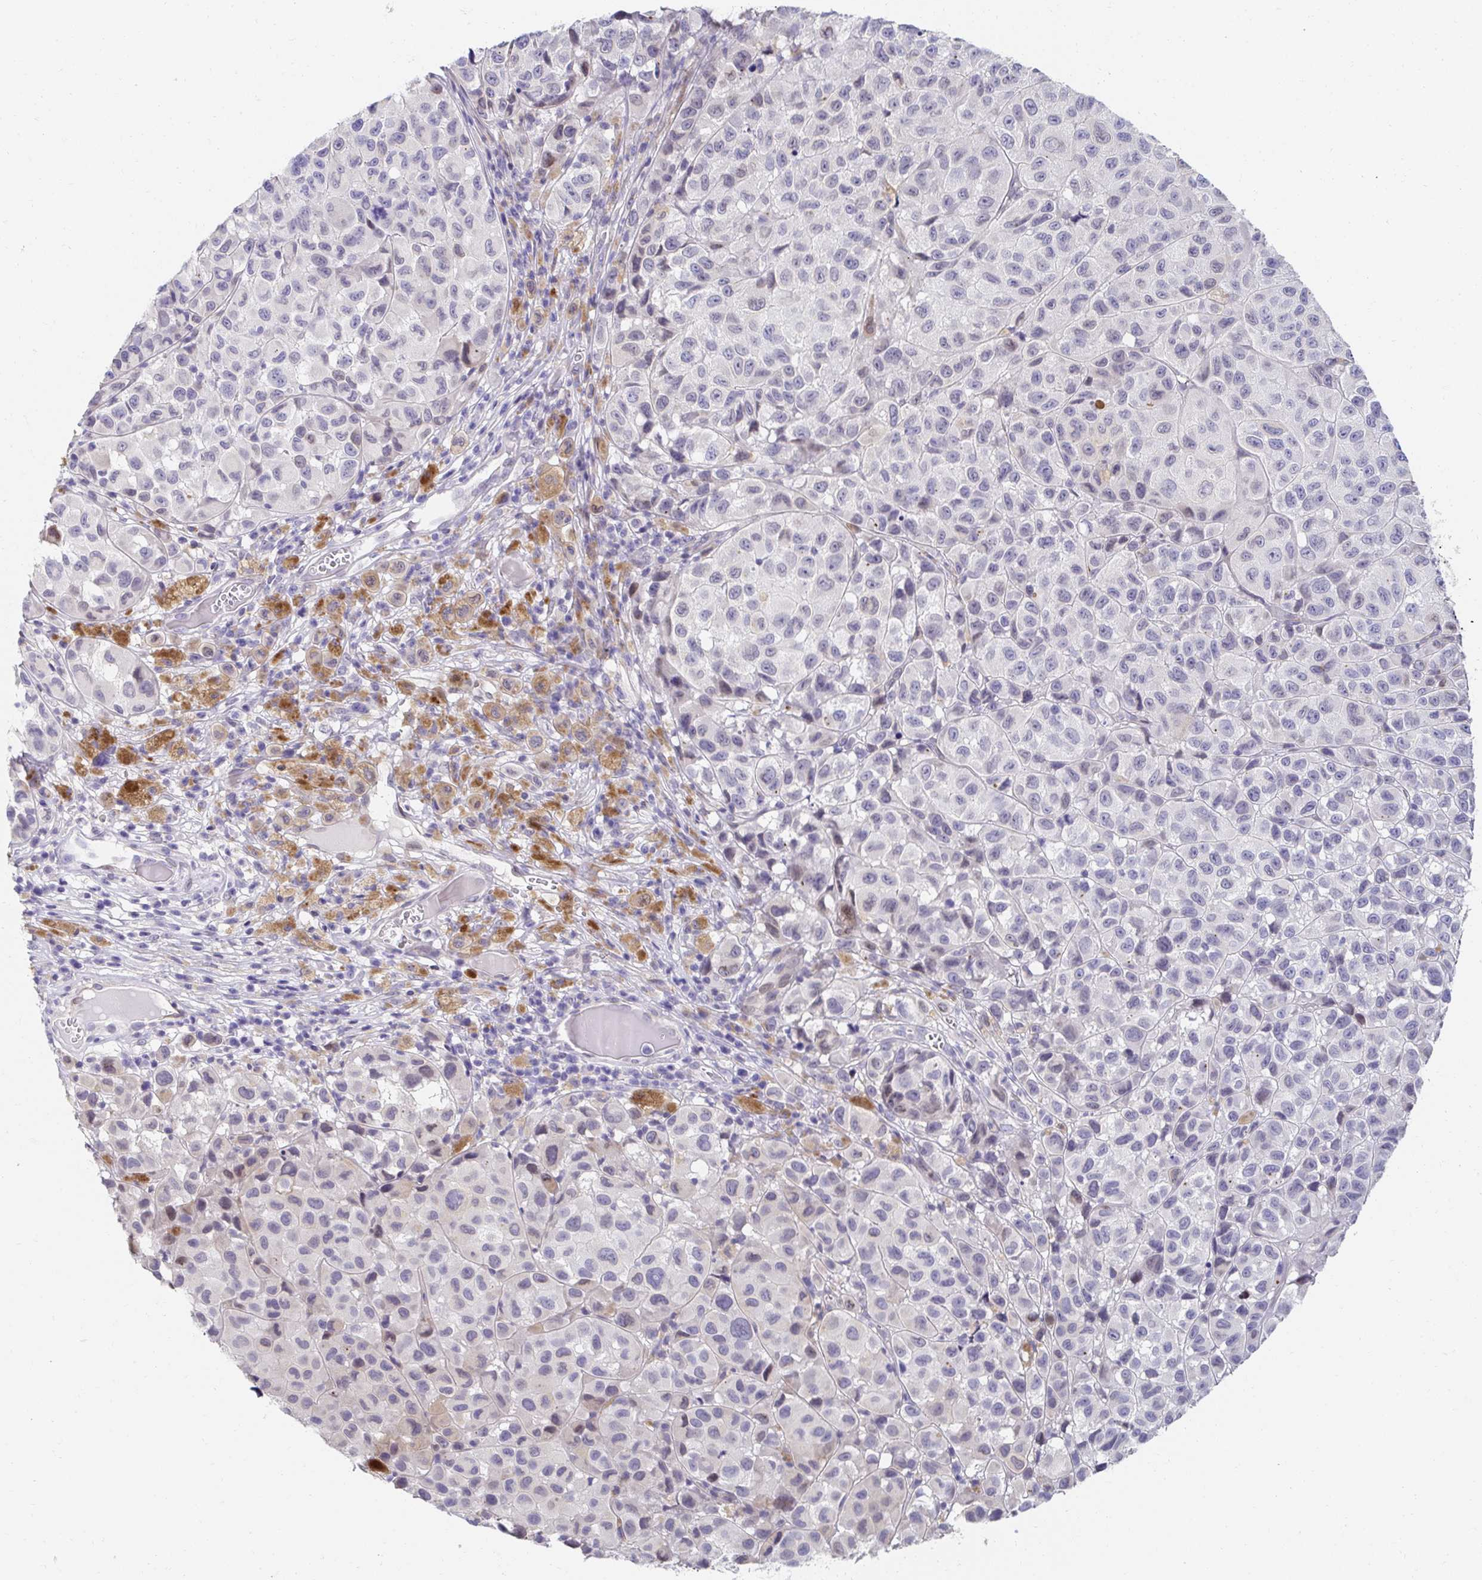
{"staining": {"intensity": "negative", "quantity": "none", "location": "none"}, "tissue": "melanoma", "cell_type": "Tumor cells", "image_type": "cancer", "snomed": [{"axis": "morphology", "description": "Malignant melanoma, NOS"}, {"axis": "topography", "description": "Skin"}], "caption": "Immunohistochemistry (IHC) image of human melanoma stained for a protein (brown), which exhibits no positivity in tumor cells.", "gene": "AKAP14", "patient": {"sex": "male", "age": 93}}